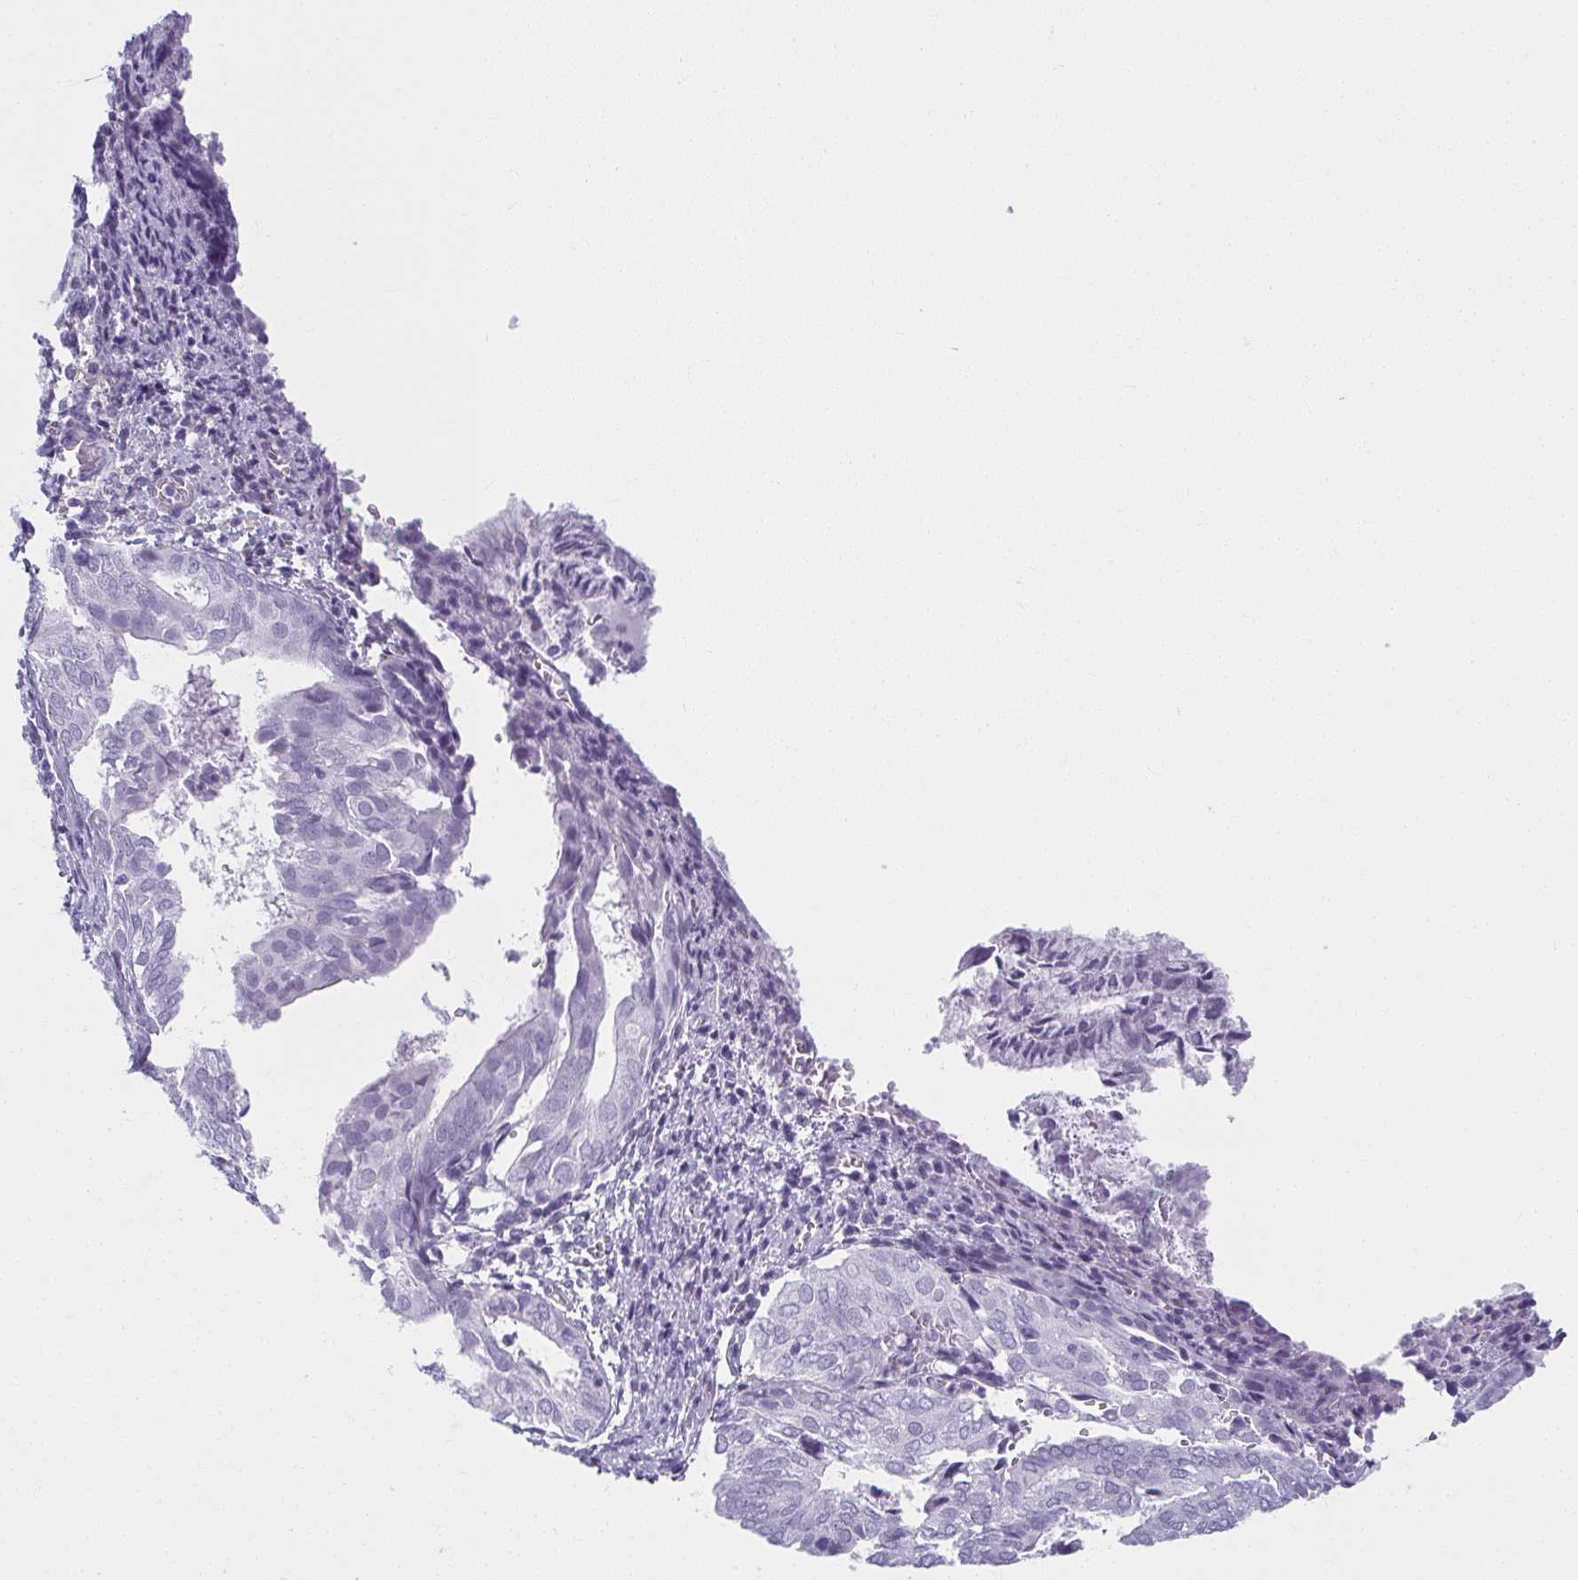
{"staining": {"intensity": "negative", "quantity": "none", "location": "none"}, "tissue": "endometrium", "cell_type": "Cells in endometrial stroma", "image_type": "normal", "snomed": [{"axis": "morphology", "description": "Normal tissue, NOS"}, {"axis": "topography", "description": "Endometrium"}], "caption": "Human endometrium stained for a protein using immunohistochemistry reveals no staining in cells in endometrial stroma.", "gene": "MOBP", "patient": {"sex": "female", "age": 50}}